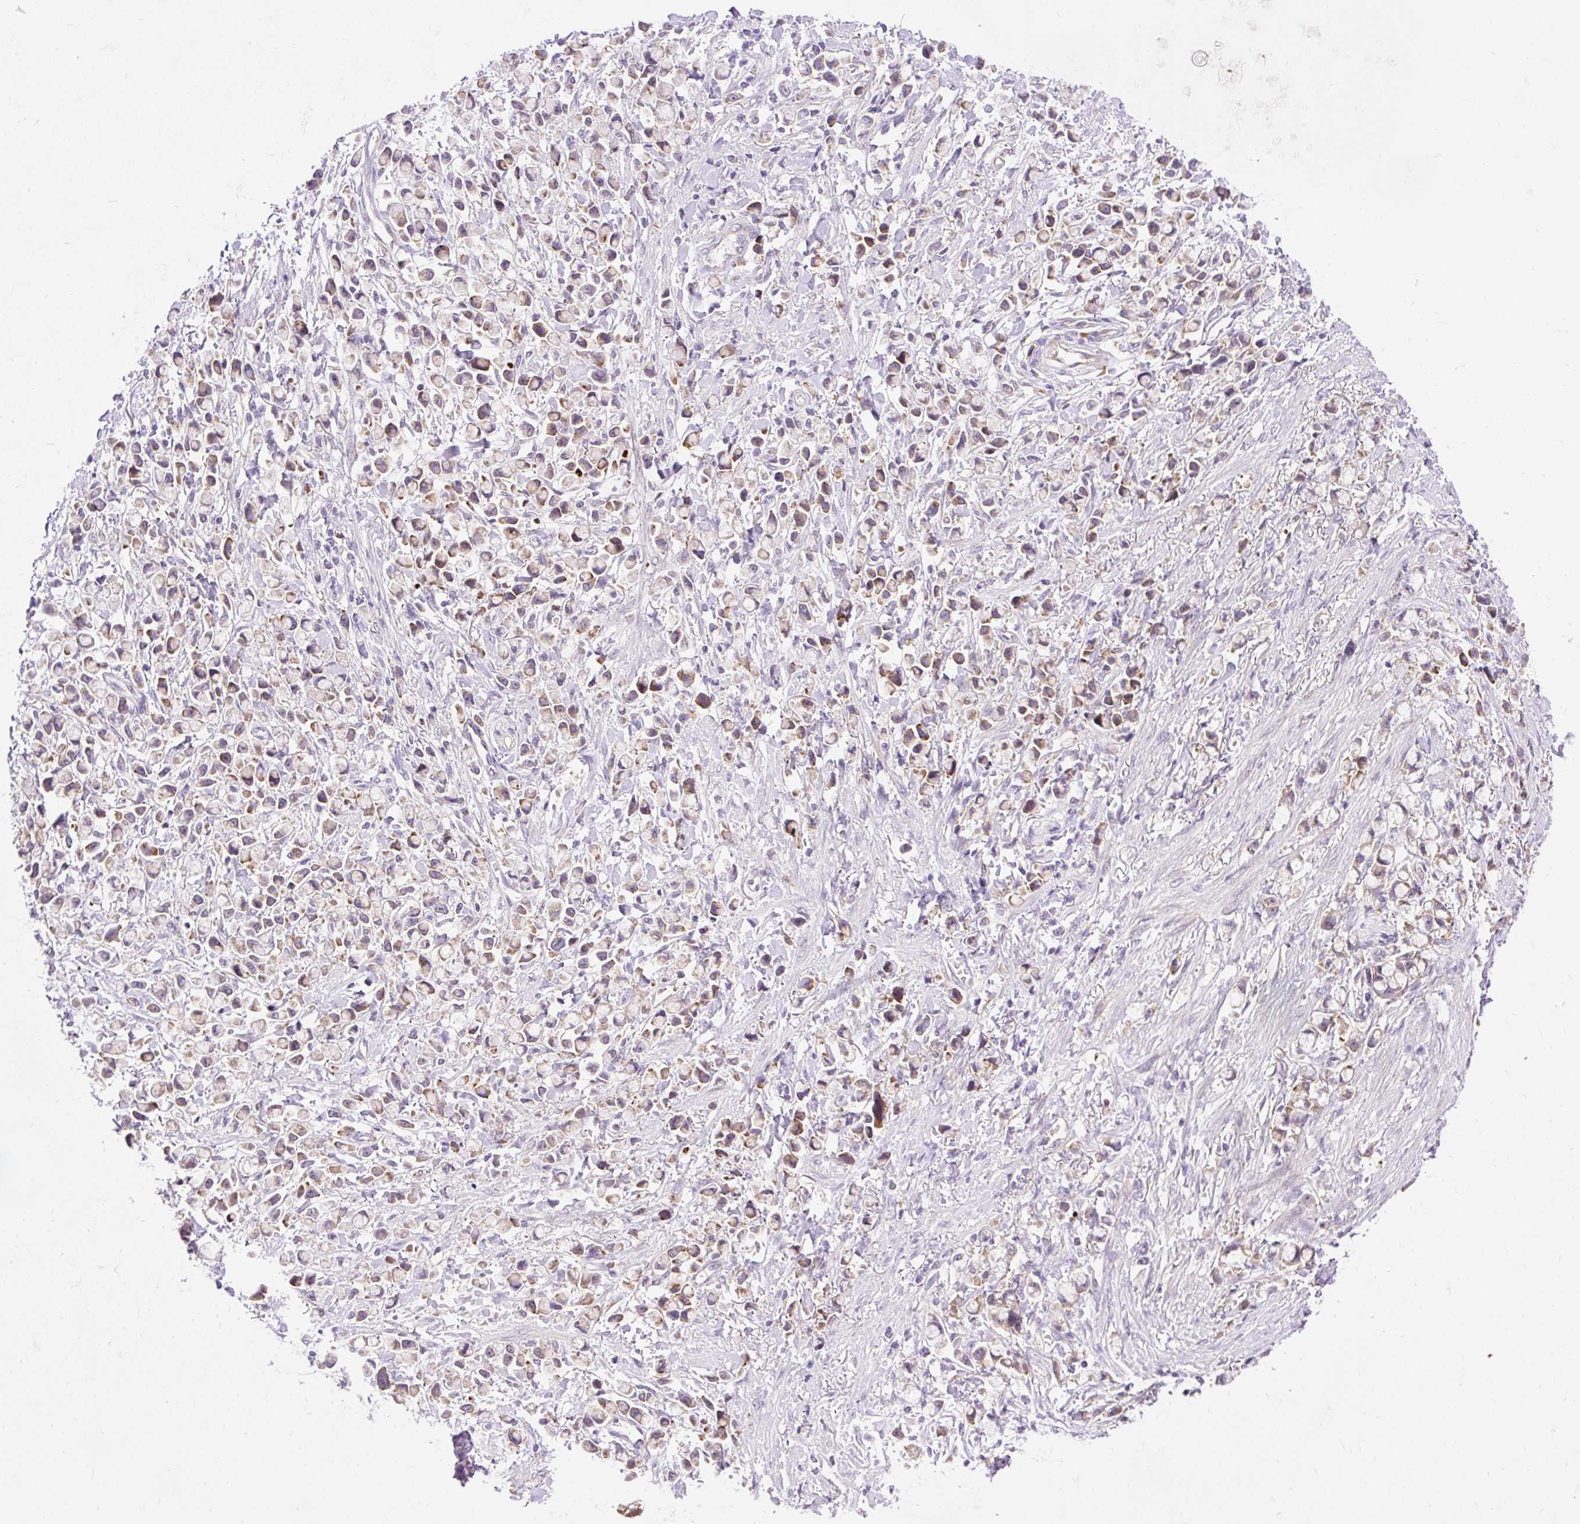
{"staining": {"intensity": "weak", "quantity": ">75%", "location": "cytoplasmic/membranous"}, "tissue": "stomach cancer", "cell_type": "Tumor cells", "image_type": "cancer", "snomed": [{"axis": "morphology", "description": "Adenocarcinoma, NOS"}, {"axis": "topography", "description": "Stomach"}], "caption": "Brown immunohistochemical staining in human stomach adenocarcinoma shows weak cytoplasmic/membranous staining in approximately >75% of tumor cells. Immunohistochemistry stains the protein in brown and the nuclei are stained blue.", "gene": "GPR45", "patient": {"sex": "female", "age": 81}}